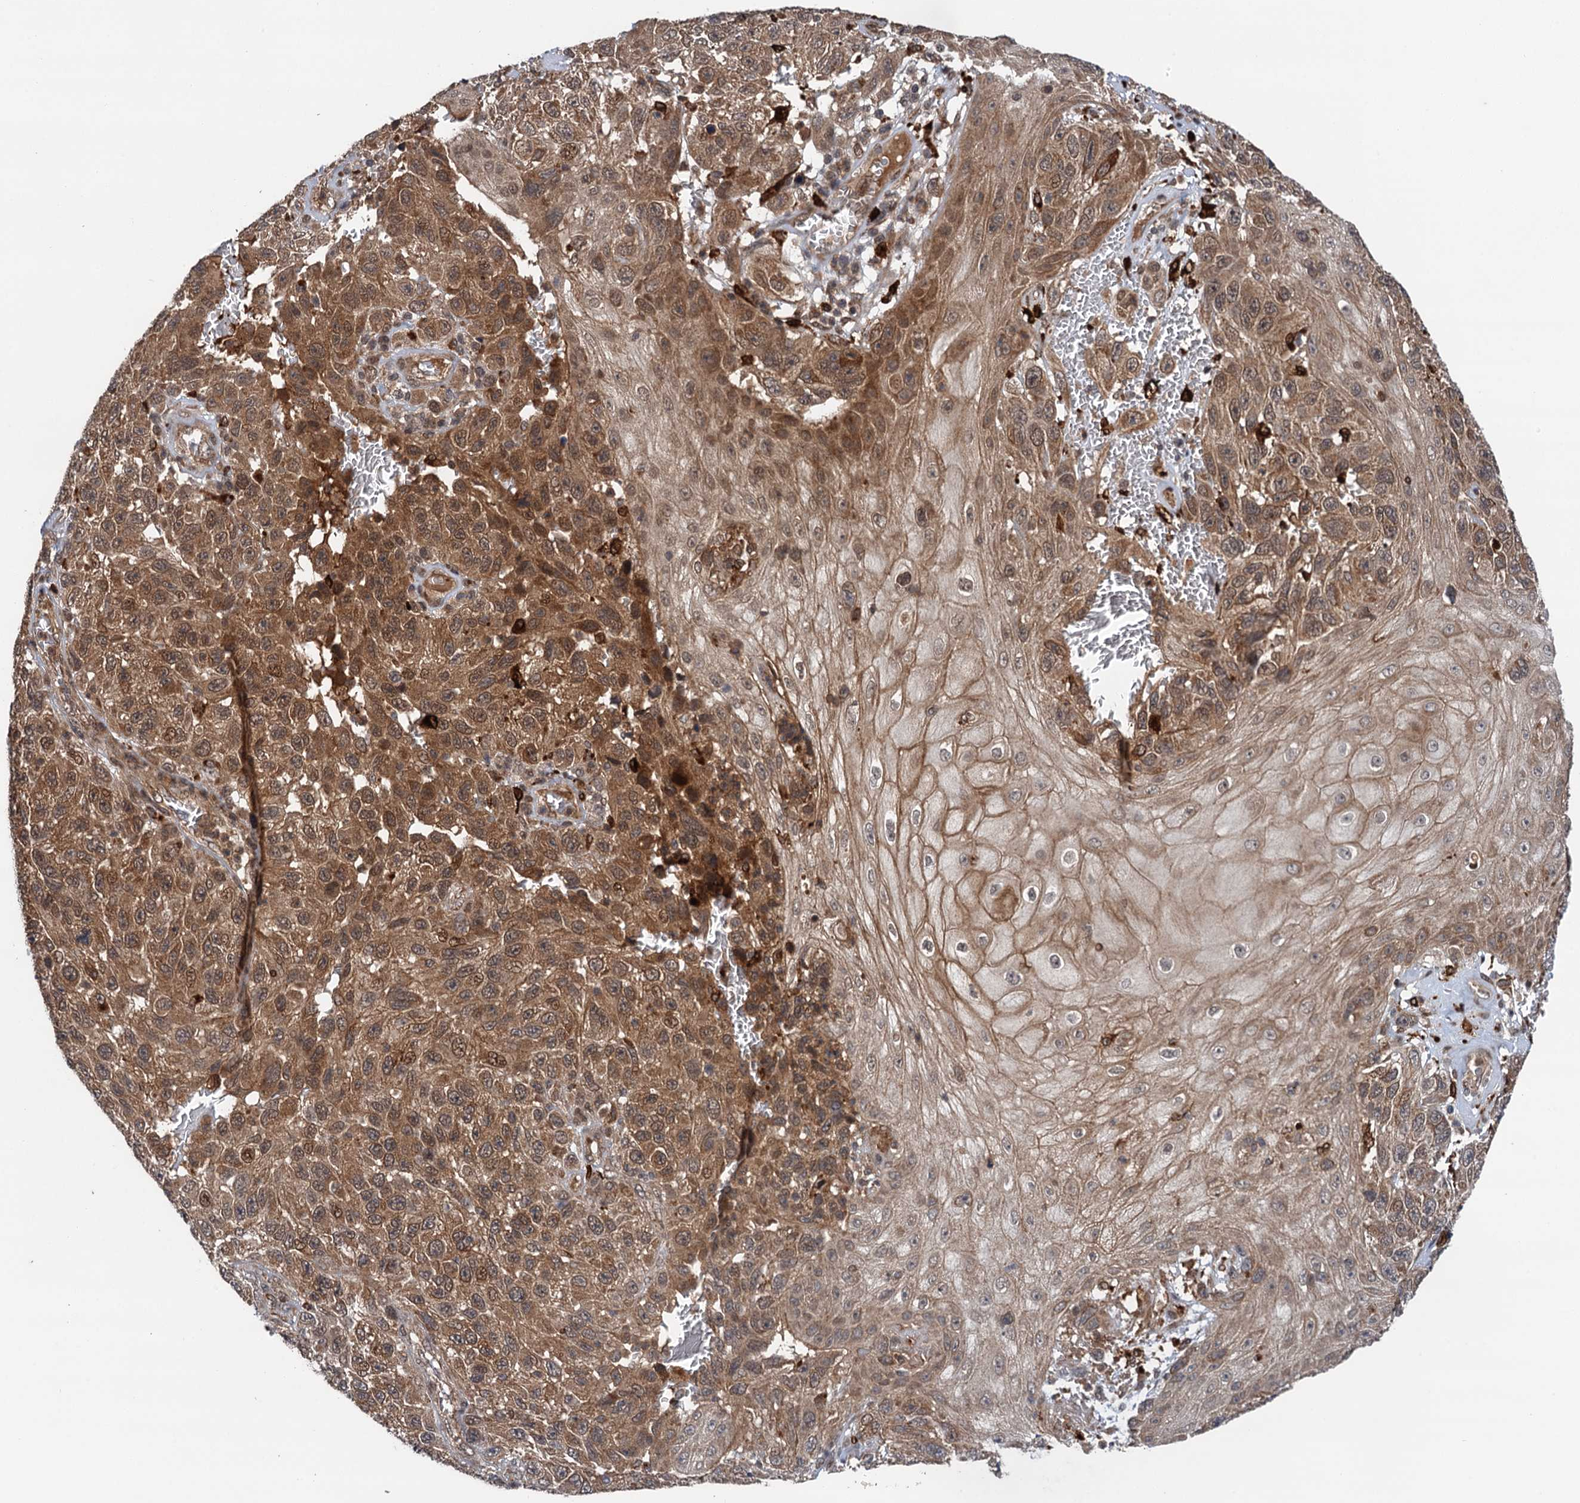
{"staining": {"intensity": "moderate", "quantity": ">75%", "location": "cytoplasmic/membranous,nuclear"}, "tissue": "melanoma", "cell_type": "Tumor cells", "image_type": "cancer", "snomed": [{"axis": "morphology", "description": "Normal tissue, NOS"}, {"axis": "morphology", "description": "Malignant melanoma, NOS"}, {"axis": "topography", "description": "Skin"}], "caption": "Tumor cells exhibit medium levels of moderate cytoplasmic/membranous and nuclear staining in approximately >75% of cells in malignant melanoma.", "gene": "NLRP10", "patient": {"sex": "female", "age": 96}}